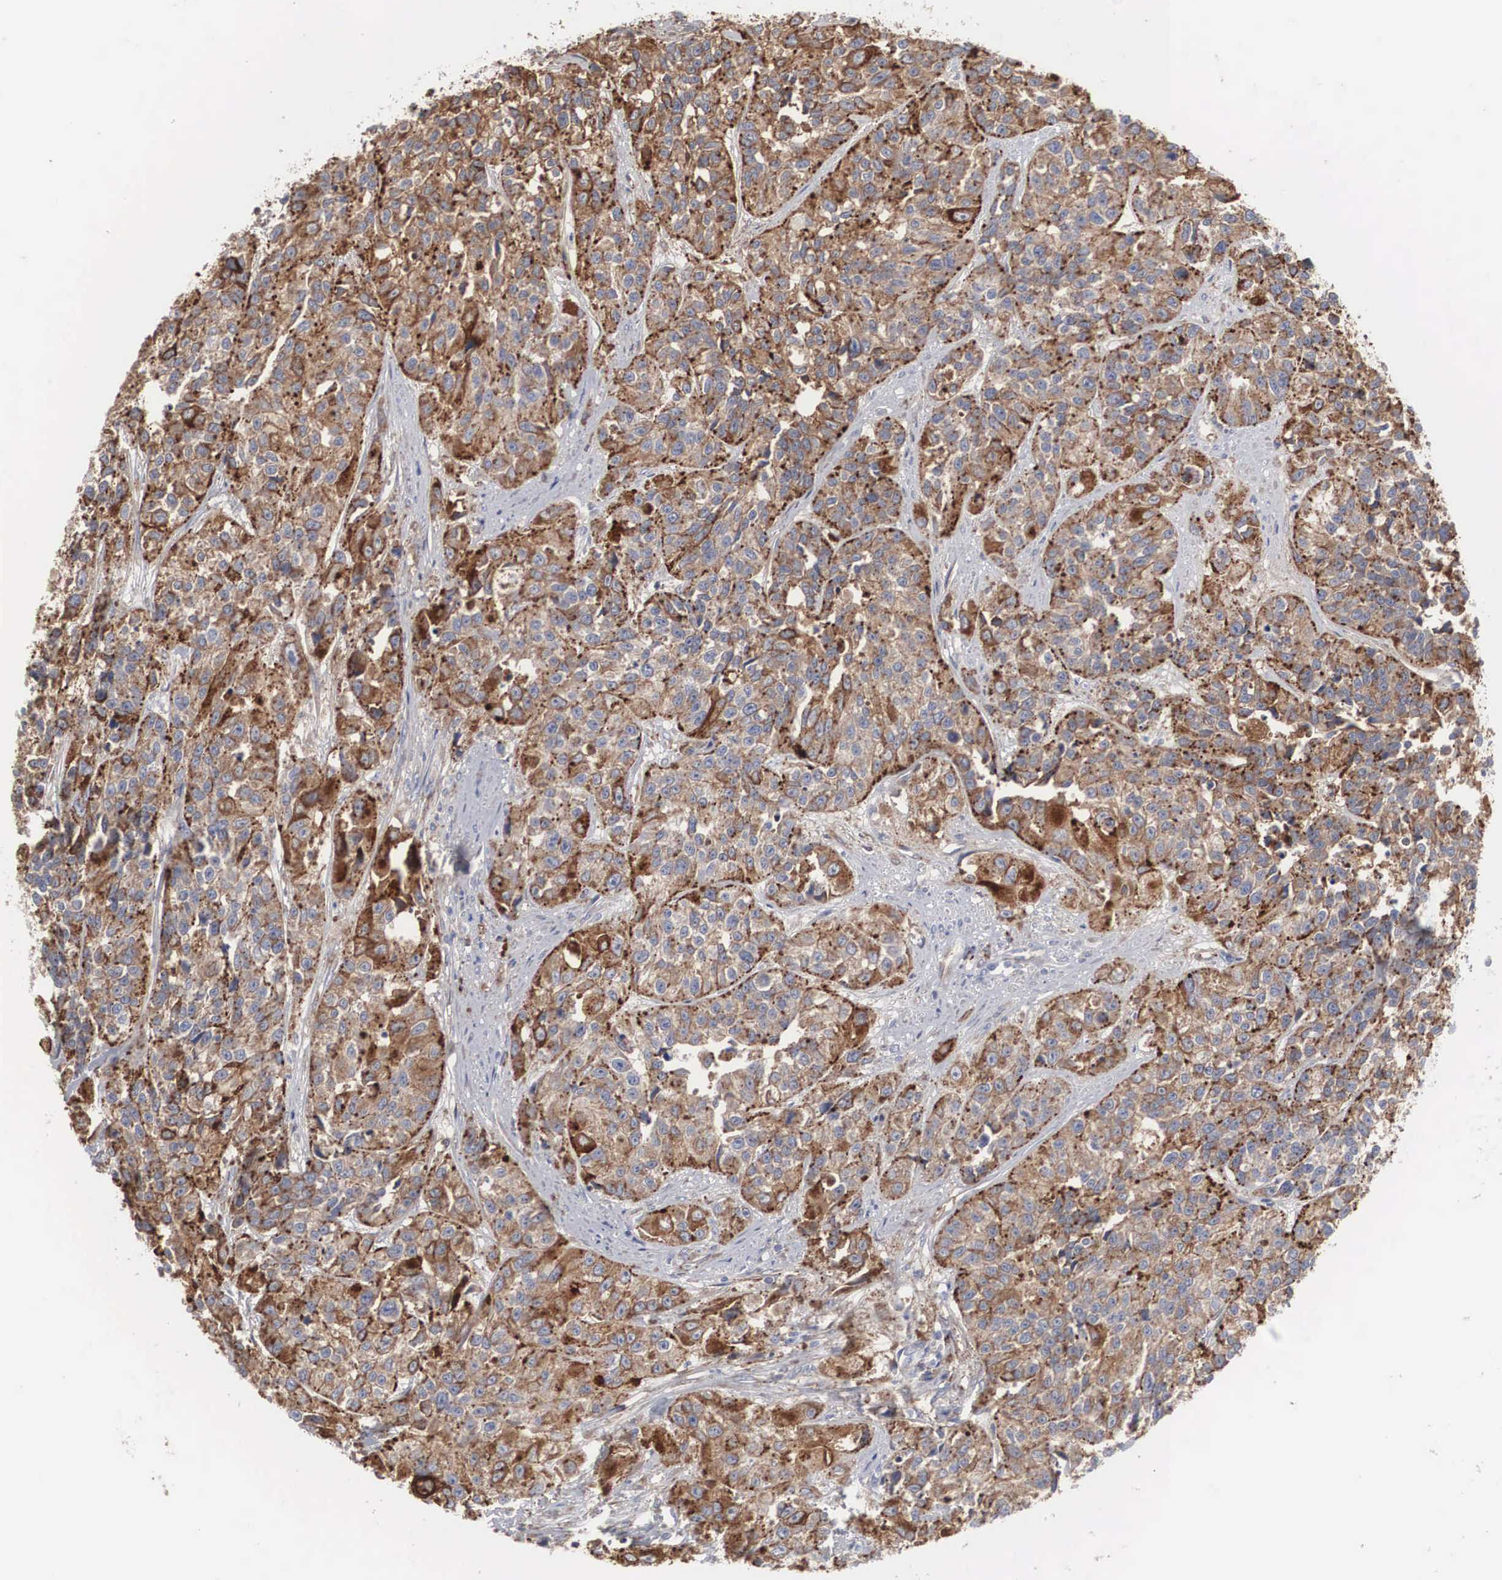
{"staining": {"intensity": "moderate", "quantity": ">75%", "location": "cytoplasmic/membranous"}, "tissue": "urothelial cancer", "cell_type": "Tumor cells", "image_type": "cancer", "snomed": [{"axis": "morphology", "description": "Urothelial carcinoma, High grade"}, {"axis": "topography", "description": "Urinary bladder"}], "caption": "Immunohistochemical staining of human urothelial cancer demonstrates moderate cytoplasmic/membranous protein positivity in approximately >75% of tumor cells.", "gene": "LGALS3BP", "patient": {"sex": "female", "age": 81}}